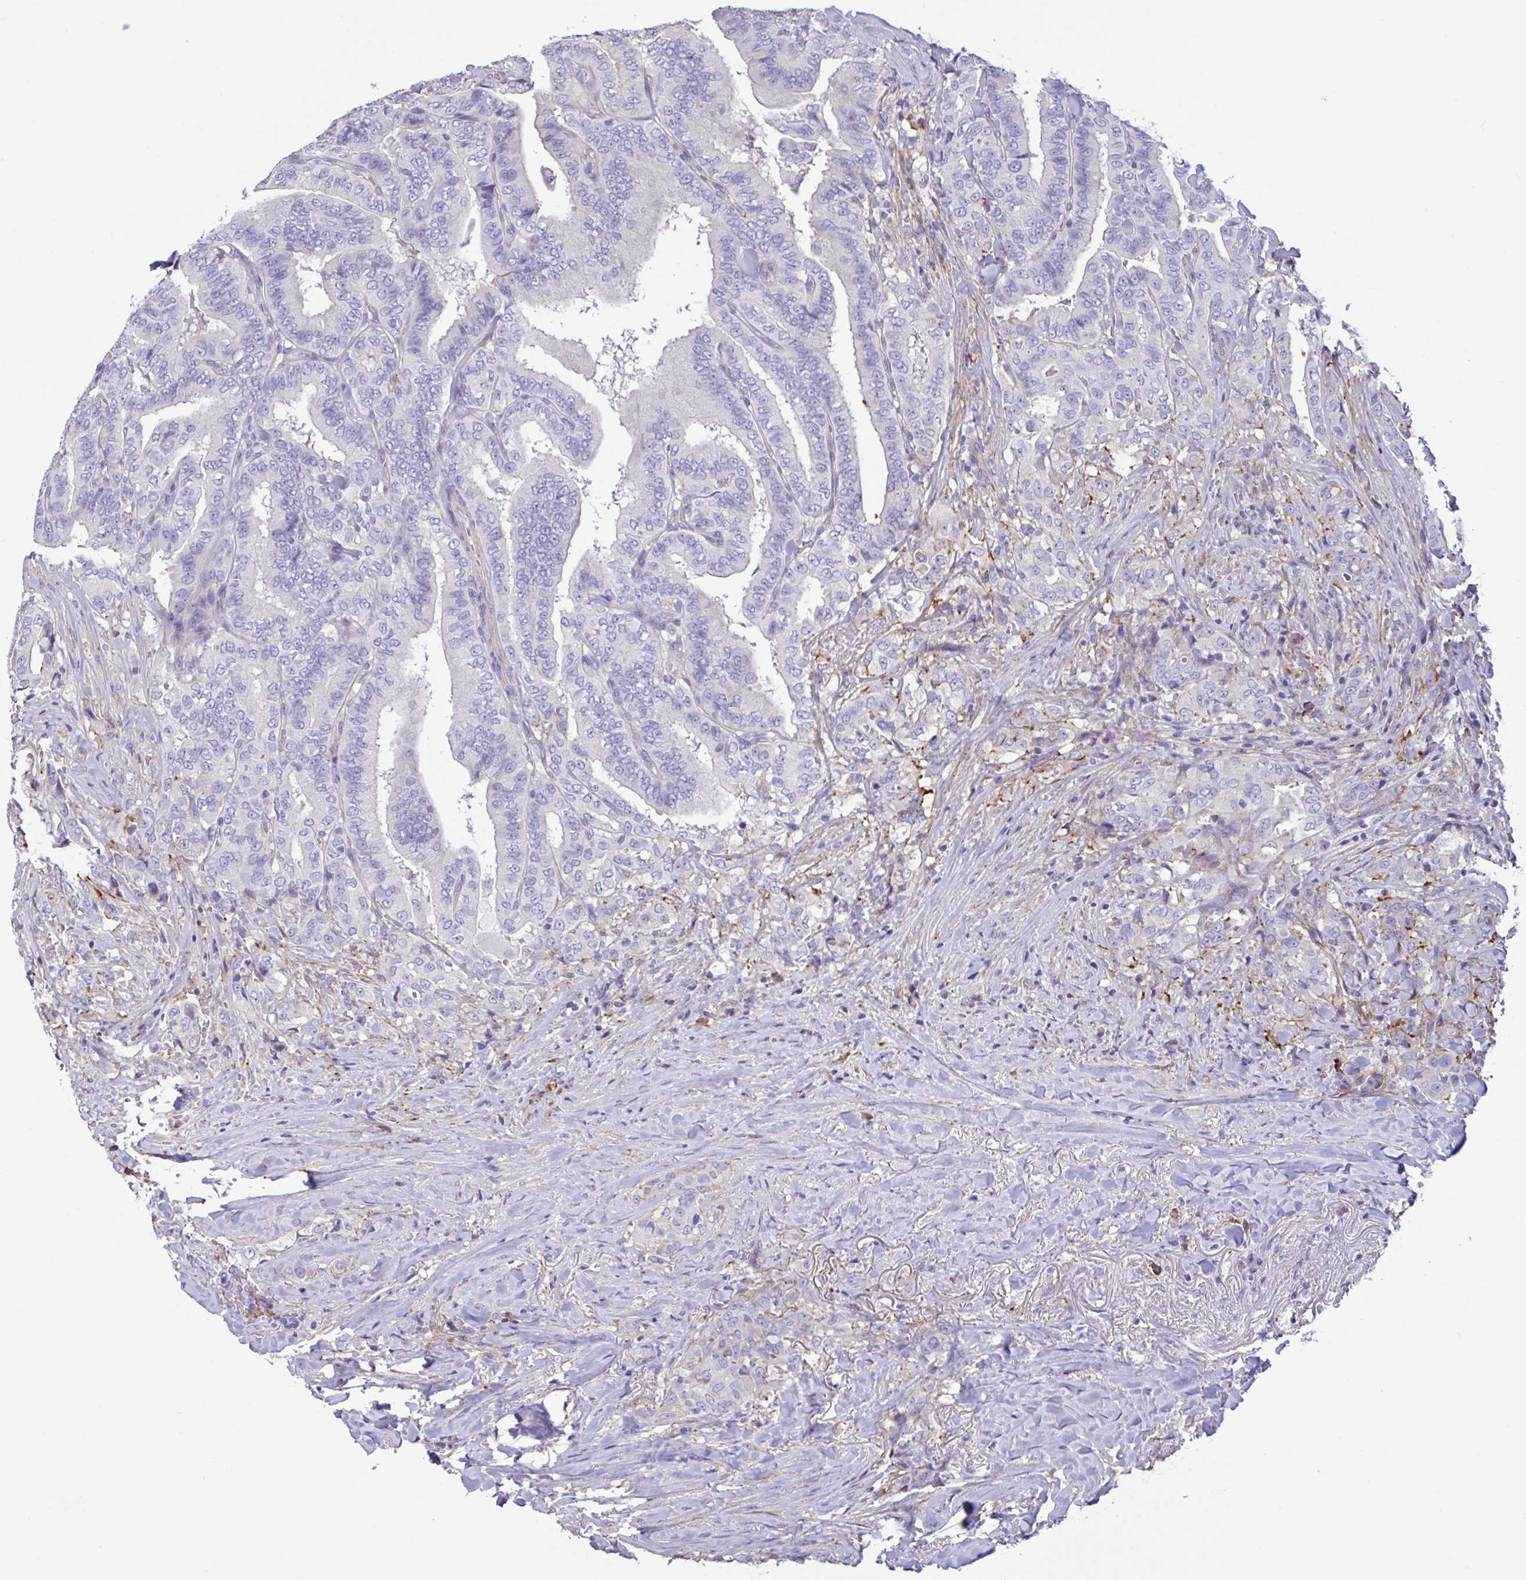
{"staining": {"intensity": "negative", "quantity": "none", "location": "none"}, "tissue": "thyroid cancer", "cell_type": "Tumor cells", "image_type": "cancer", "snomed": [{"axis": "morphology", "description": "Papillary adenocarcinoma, NOS"}, {"axis": "topography", "description": "Thyroid gland"}], "caption": "Tumor cells are negative for brown protein staining in thyroid cancer (papillary adenocarcinoma).", "gene": "SLC66A1", "patient": {"sex": "male", "age": 61}}